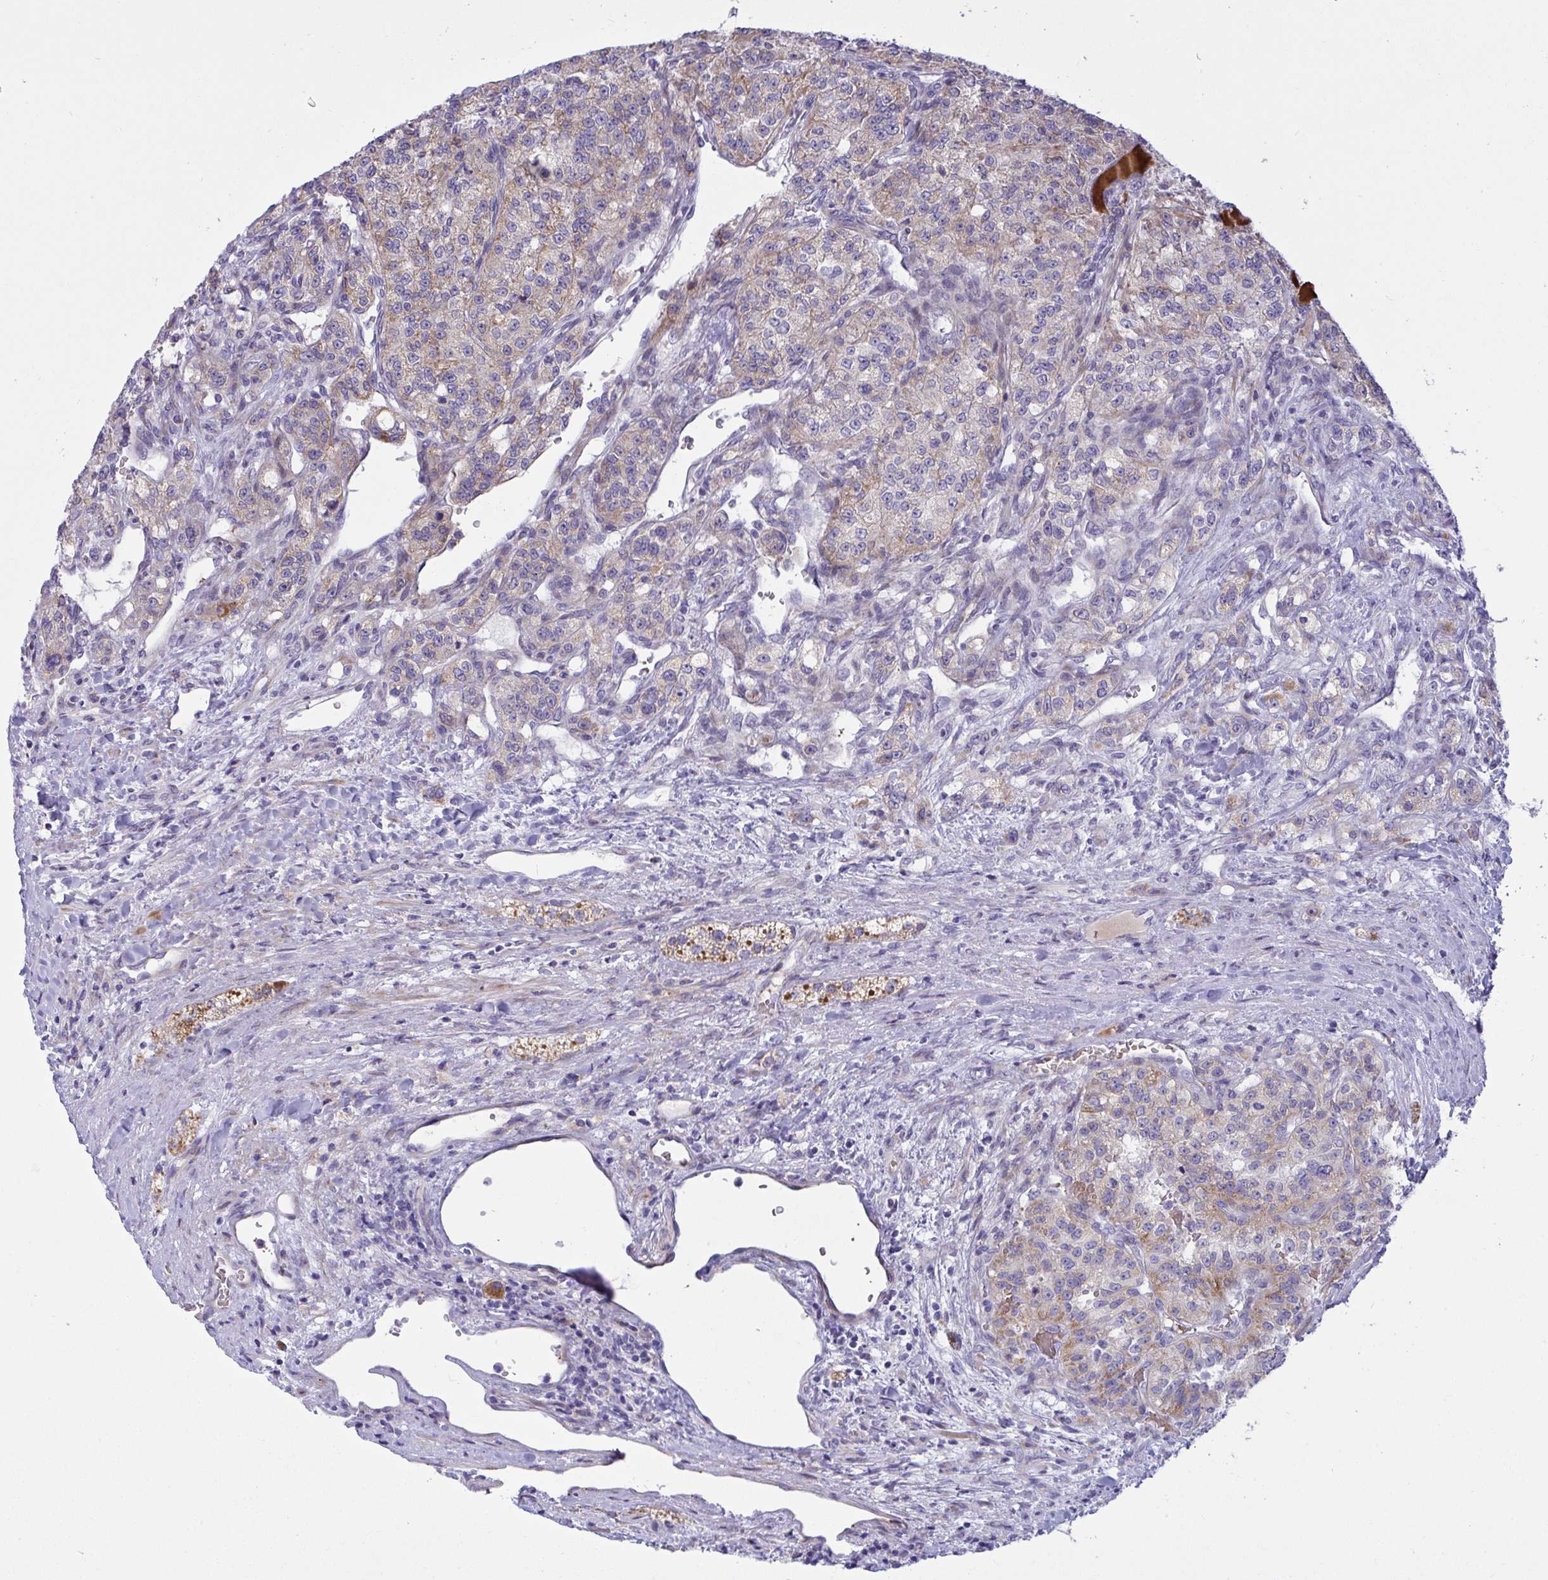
{"staining": {"intensity": "weak", "quantity": "25%-75%", "location": "cytoplasmic/membranous"}, "tissue": "renal cancer", "cell_type": "Tumor cells", "image_type": "cancer", "snomed": [{"axis": "morphology", "description": "Adenocarcinoma, NOS"}, {"axis": "topography", "description": "Kidney"}], "caption": "High-power microscopy captured an immunohistochemistry image of renal cancer (adenocarcinoma), revealing weak cytoplasmic/membranous expression in approximately 25%-75% of tumor cells.", "gene": "NTN1", "patient": {"sex": "female", "age": 63}}